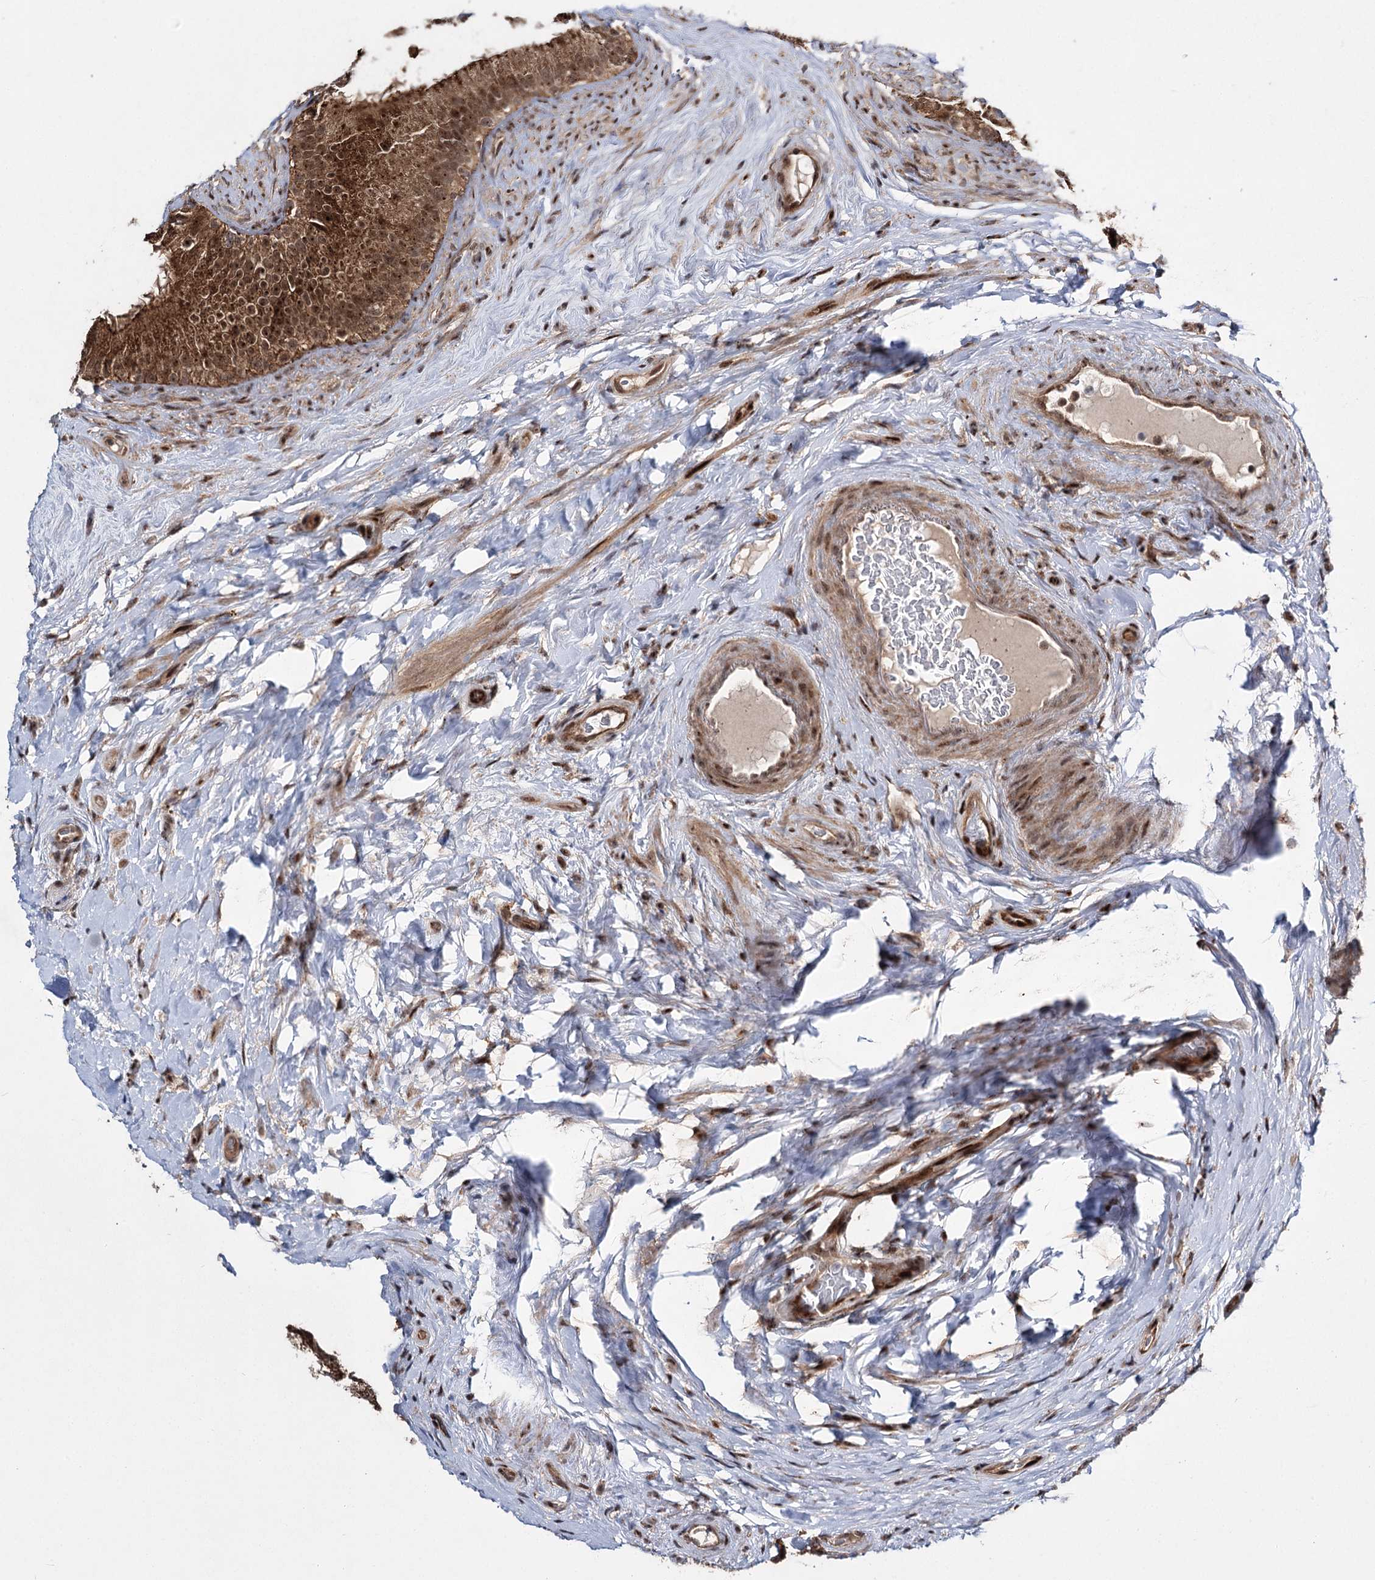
{"staining": {"intensity": "strong", "quantity": ">75%", "location": "cytoplasmic/membranous,nuclear"}, "tissue": "epididymis", "cell_type": "Glandular cells", "image_type": "normal", "snomed": [{"axis": "morphology", "description": "Normal tissue, NOS"}, {"axis": "topography", "description": "Epididymis"}], "caption": "This is a histology image of IHC staining of benign epididymis, which shows strong positivity in the cytoplasmic/membranous,nuclear of glandular cells.", "gene": "MKNK2", "patient": {"sex": "male", "age": 84}}